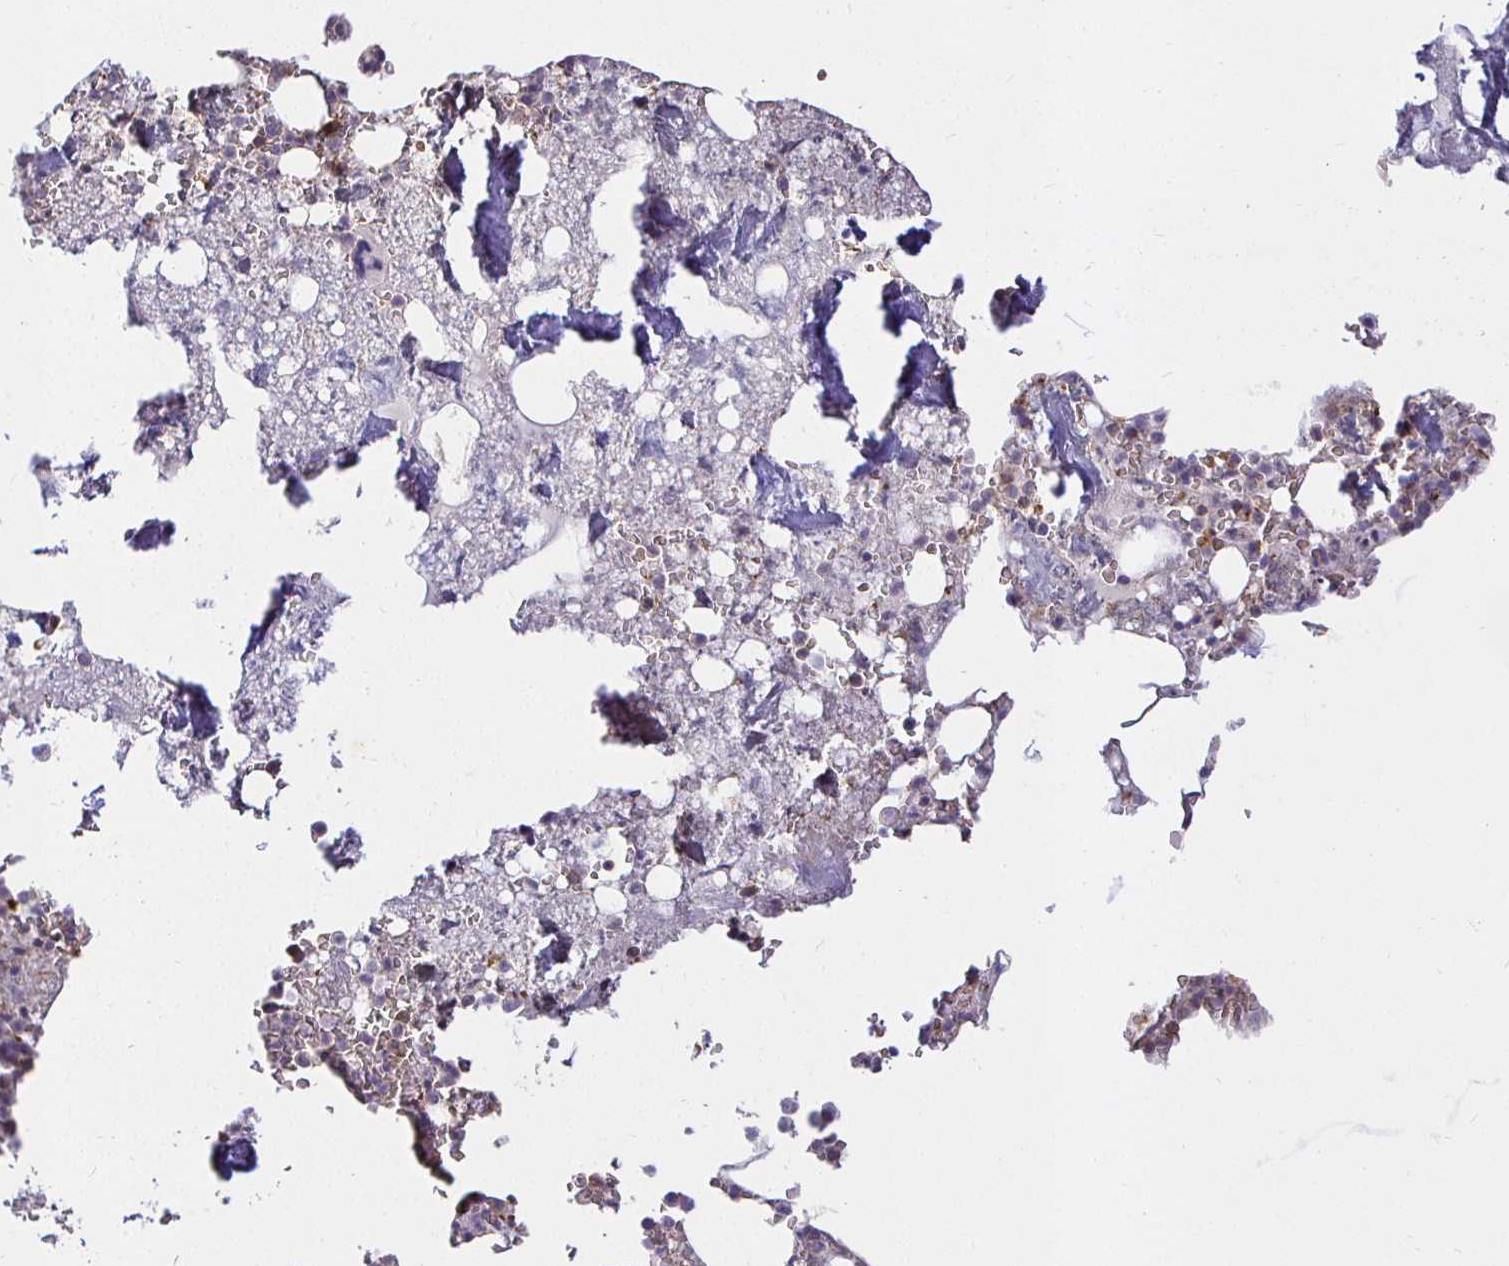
{"staining": {"intensity": "moderate", "quantity": "25%-75%", "location": "cytoplasmic/membranous"}, "tissue": "bone marrow", "cell_type": "Hematopoietic cells", "image_type": "normal", "snomed": [{"axis": "morphology", "description": "Normal tissue, NOS"}, {"axis": "topography", "description": "Bone marrow"}], "caption": "Immunohistochemistry (IHC) histopathology image of normal bone marrow: human bone marrow stained using immunohistochemistry (IHC) displays medium levels of moderate protein expression localized specifically in the cytoplasmic/membranous of hematopoietic cells, appearing as a cytoplasmic/membranous brown color.", "gene": "IRAK1", "patient": {"sex": "female", "age": 42}}